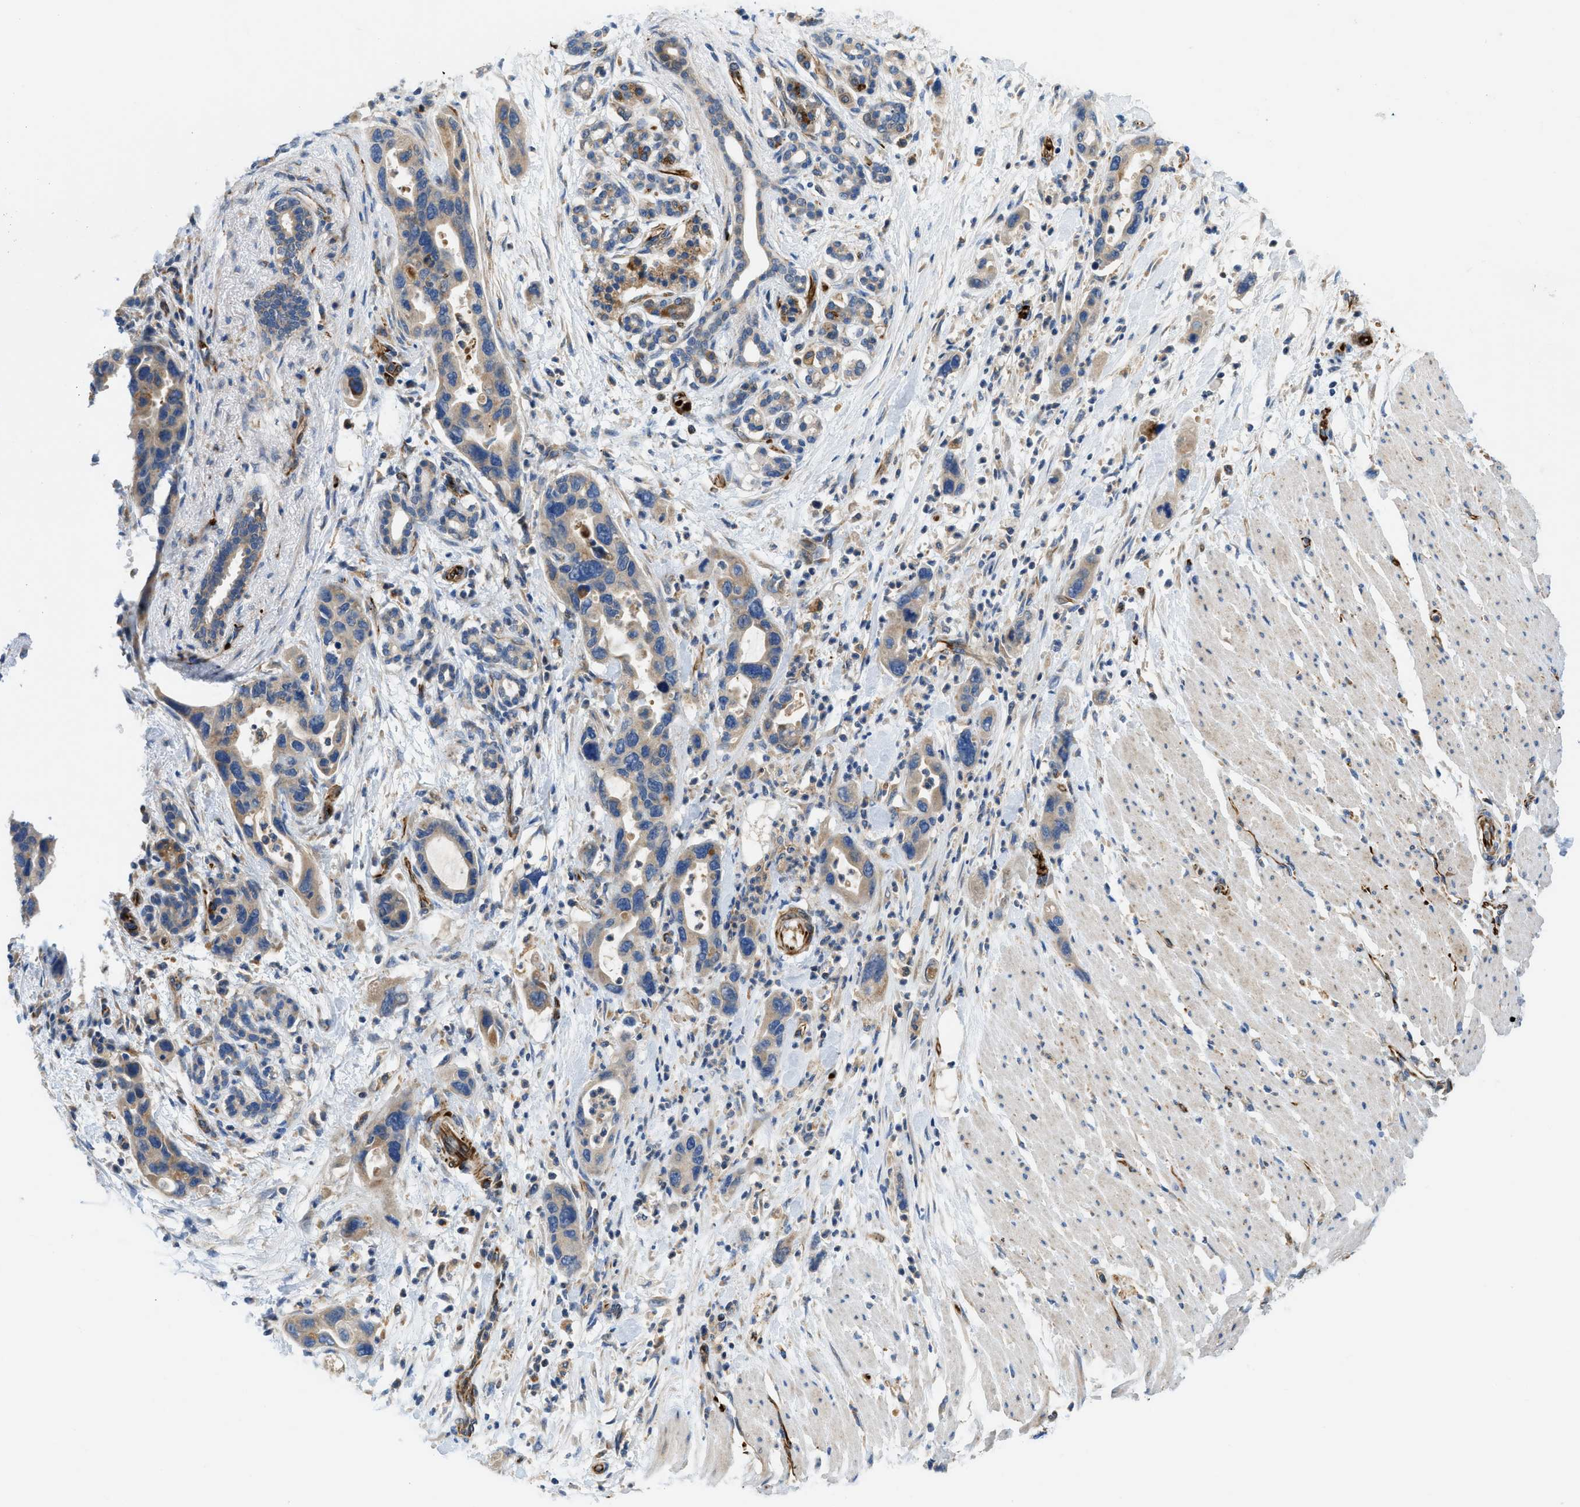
{"staining": {"intensity": "weak", "quantity": ">75%", "location": "cytoplasmic/membranous"}, "tissue": "pancreatic cancer", "cell_type": "Tumor cells", "image_type": "cancer", "snomed": [{"axis": "morphology", "description": "Normal tissue, NOS"}, {"axis": "morphology", "description": "Adenocarcinoma, NOS"}, {"axis": "topography", "description": "Pancreas"}], "caption": "A brown stain labels weak cytoplasmic/membranous staining of a protein in human pancreatic cancer (adenocarcinoma) tumor cells.", "gene": "ZNF831", "patient": {"sex": "female", "age": 71}}